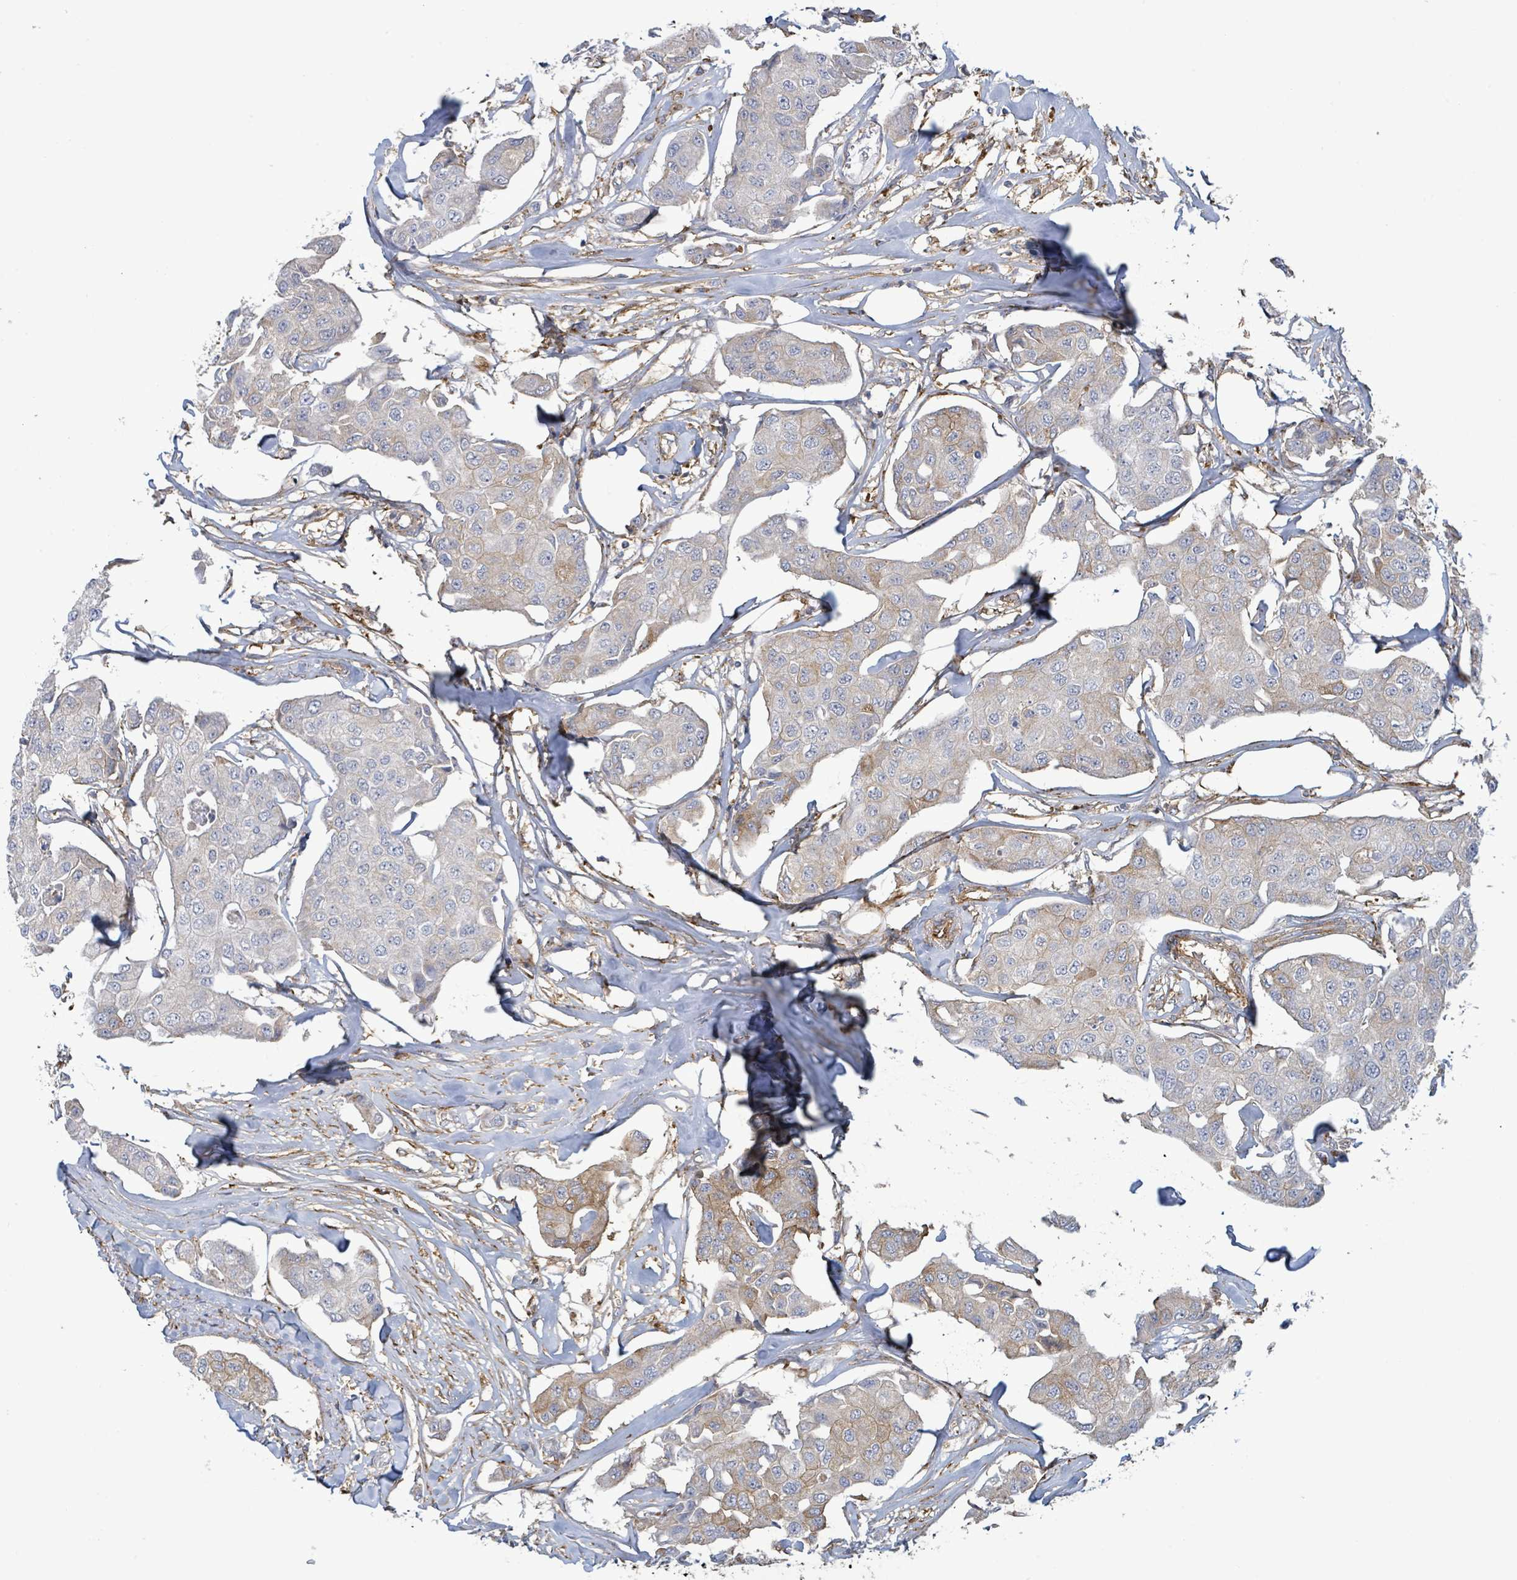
{"staining": {"intensity": "weak", "quantity": "25%-75%", "location": "cytoplasmic/membranous"}, "tissue": "breast cancer", "cell_type": "Tumor cells", "image_type": "cancer", "snomed": [{"axis": "morphology", "description": "Duct carcinoma"}, {"axis": "topography", "description": "Breast"}, {"axis": "topography", "description": "Lymph node"}], "caption": "The image reveals a brown stain indicating the presence of a protein in the cytoplasmic/membranous of tumor cells in infiltrating ductal carcinoma (breast).", "gene": "EGFL7", "patient": {"sex": "female", "age": 80}}